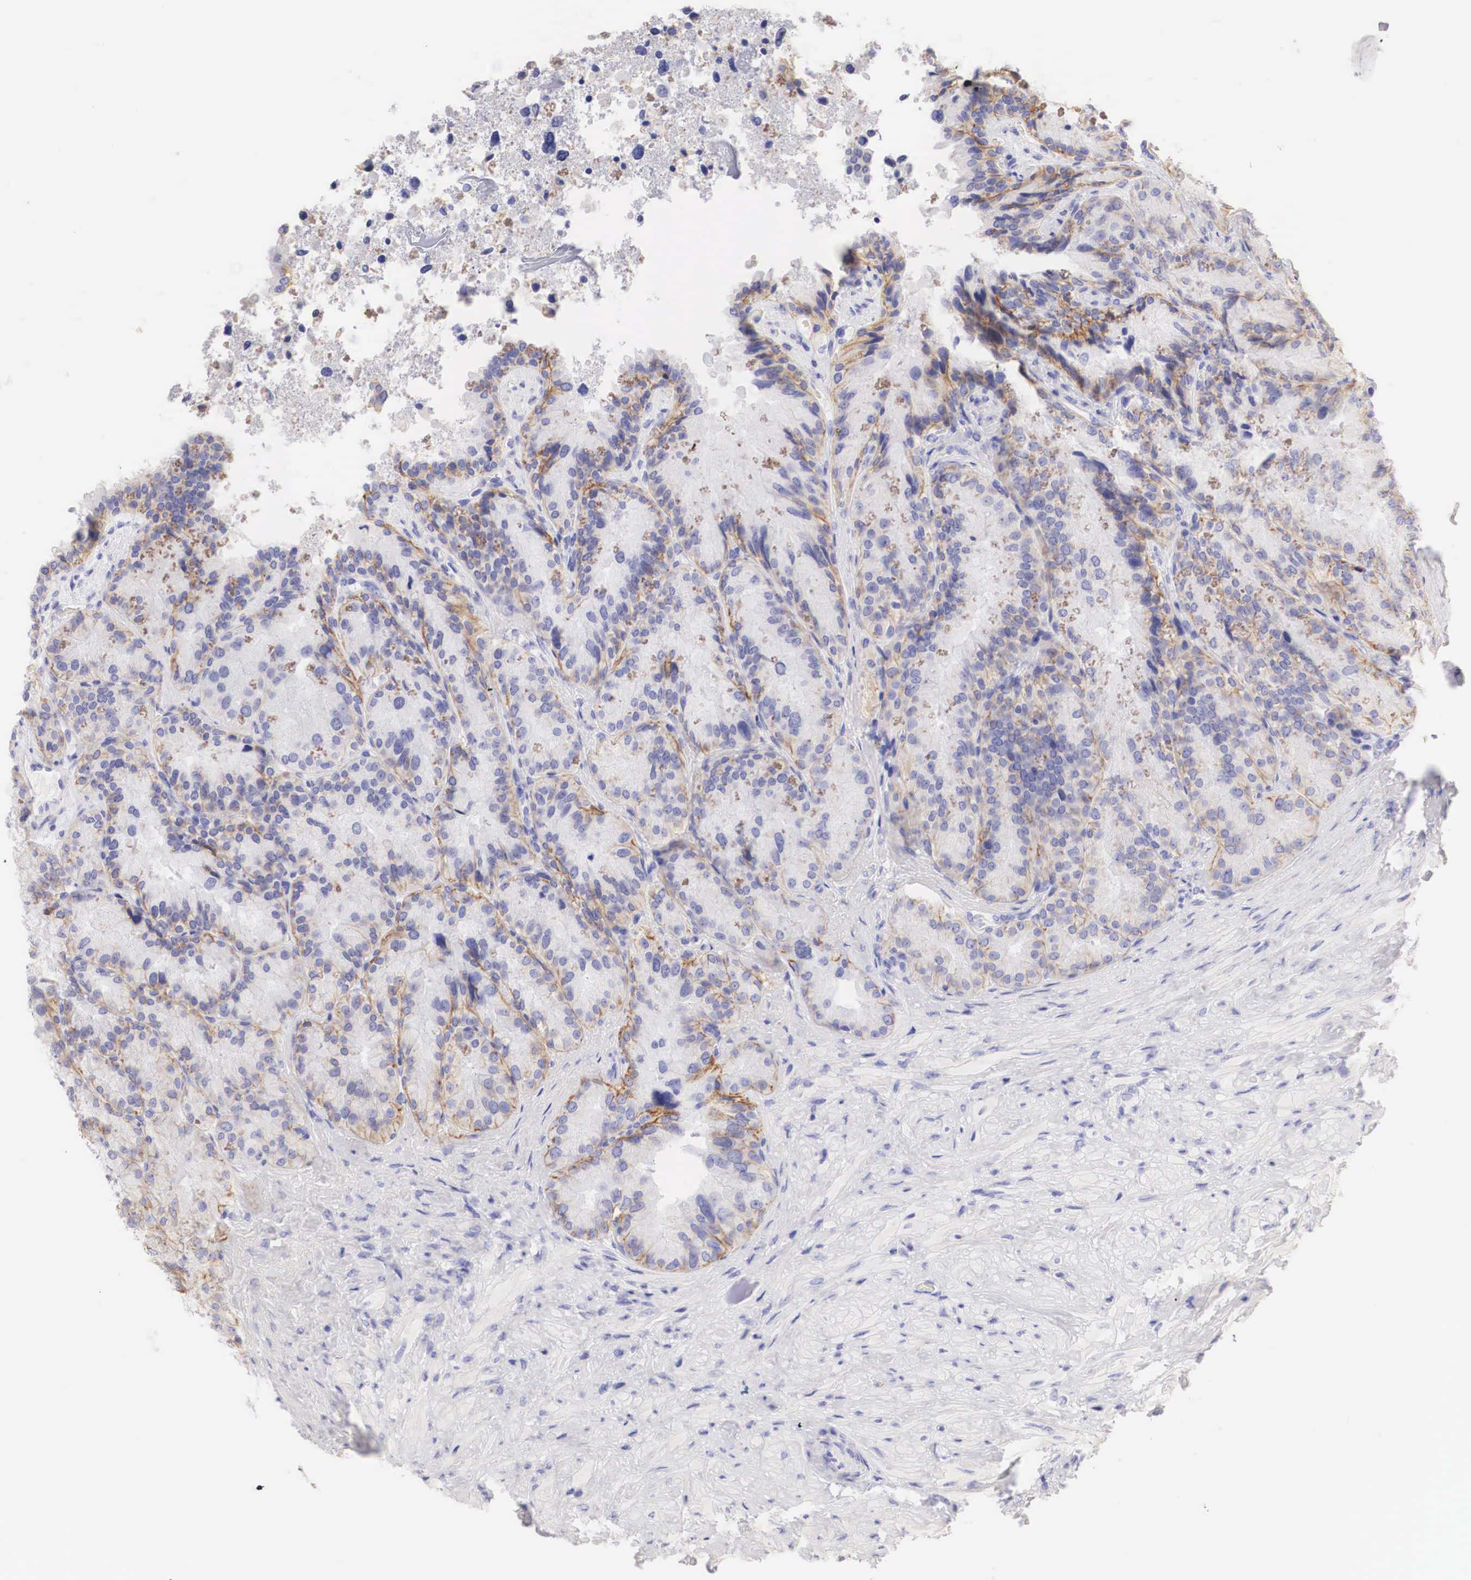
{"staining": {"intensity": "negative", "quantity": "none", "location": "none"}, "tissue": "seminal vesicle", "cell_type": "Glandular cells", "image_type": "normal", "snomed": [{"axis": "morphology", "description": "Normal tissue, NOS"}, {"axis": "topography", "description": "Seminal veicle"}], "caption": "Benign seminal vesicle was stained to show a protein in brown. There is no significant staining in glandular cells.", "gene": "ERBB2", "patient": {"sex": "male", "age": 69}}